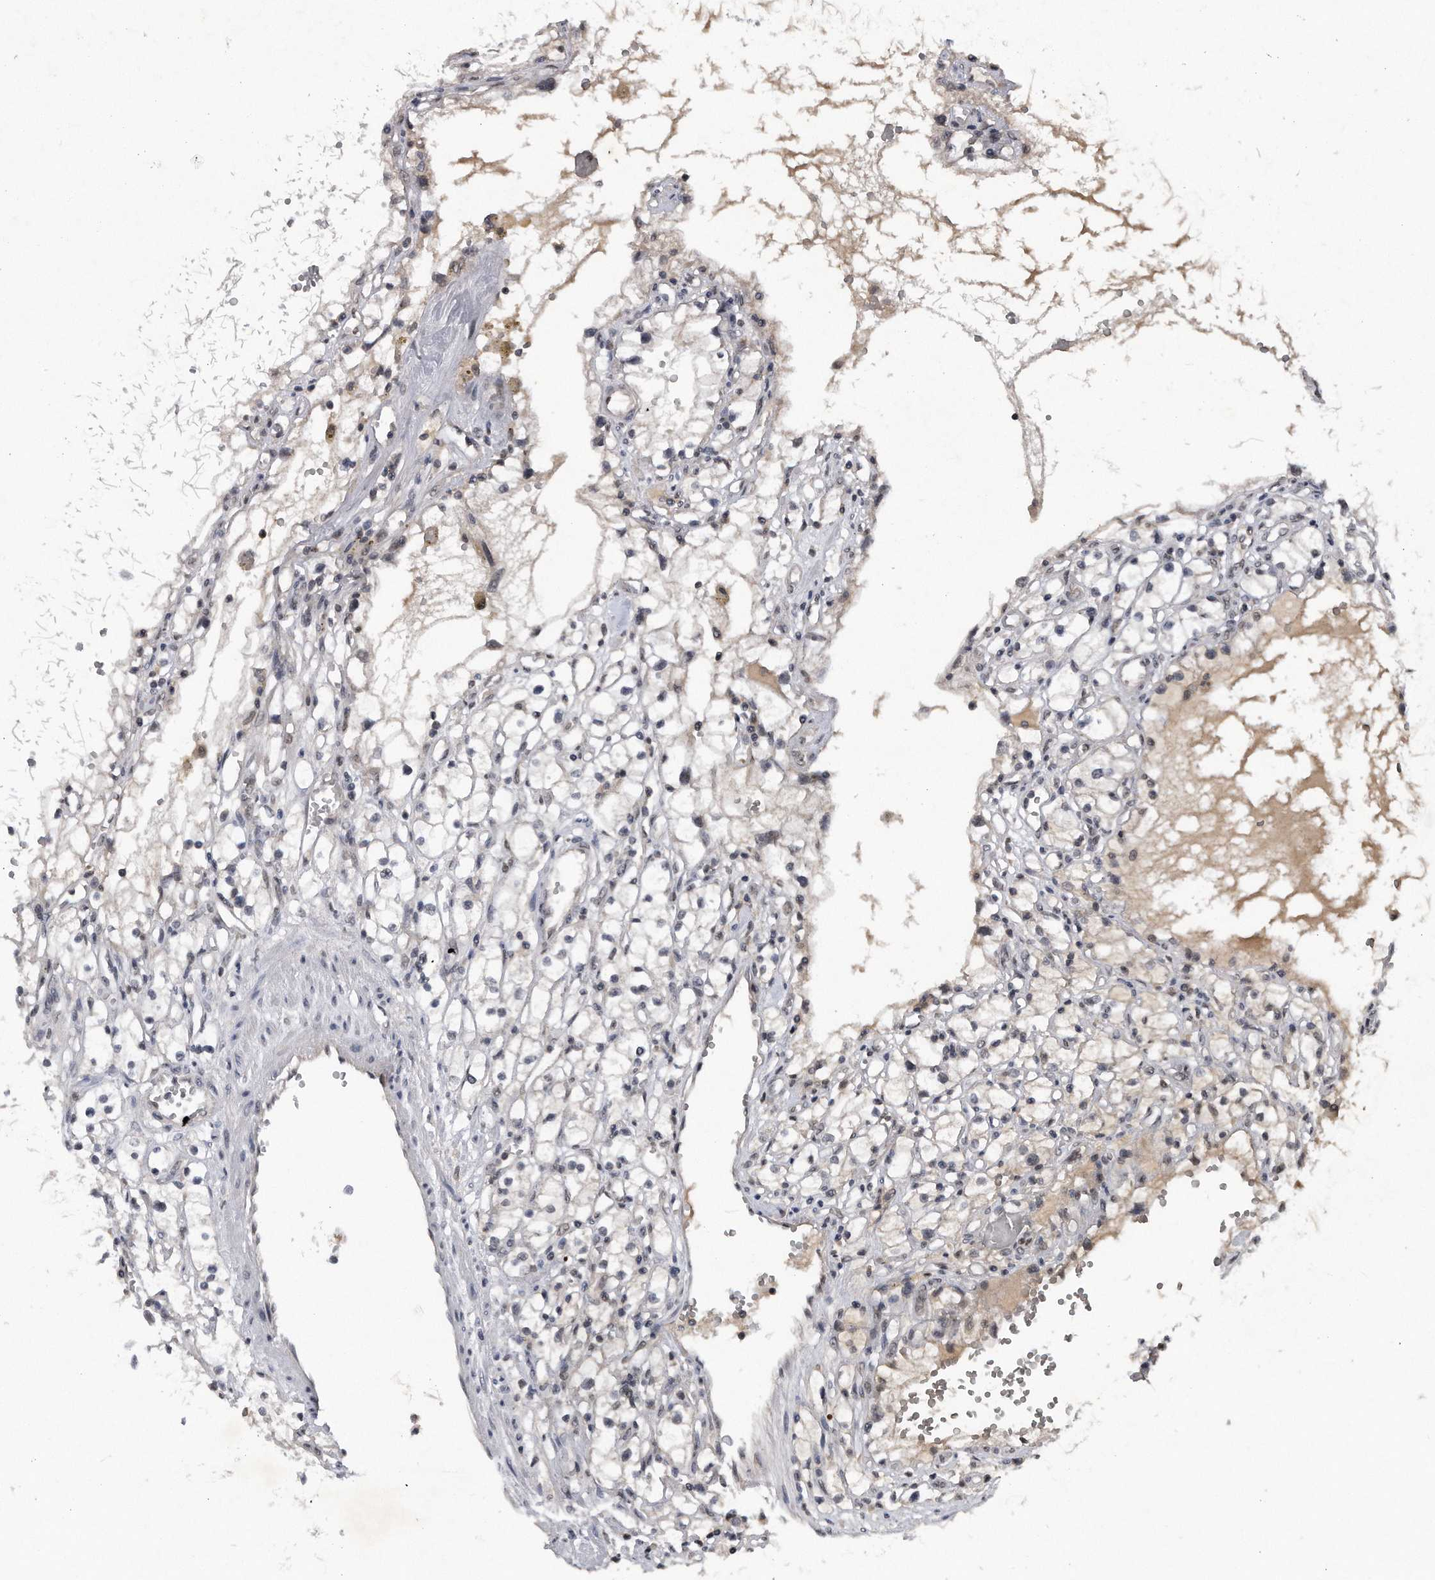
{"staining": {"intensity": "negative", "quantity": "none", "location": "none"}, "tissue": "renal cancer", "cell_type": "Tumor cells", "image_type": "cancer", "snomed": [{"axis": "morphology", "description": "Adenocarcinoma, NOS"}, {"axis": "topography", "description": "Kidney"}], "caption": "There is no significant expression in tumor cells of renal adenocarcinoma.", "gene": "VIRMA", "patient": {"sex": "male", "age": 56}}